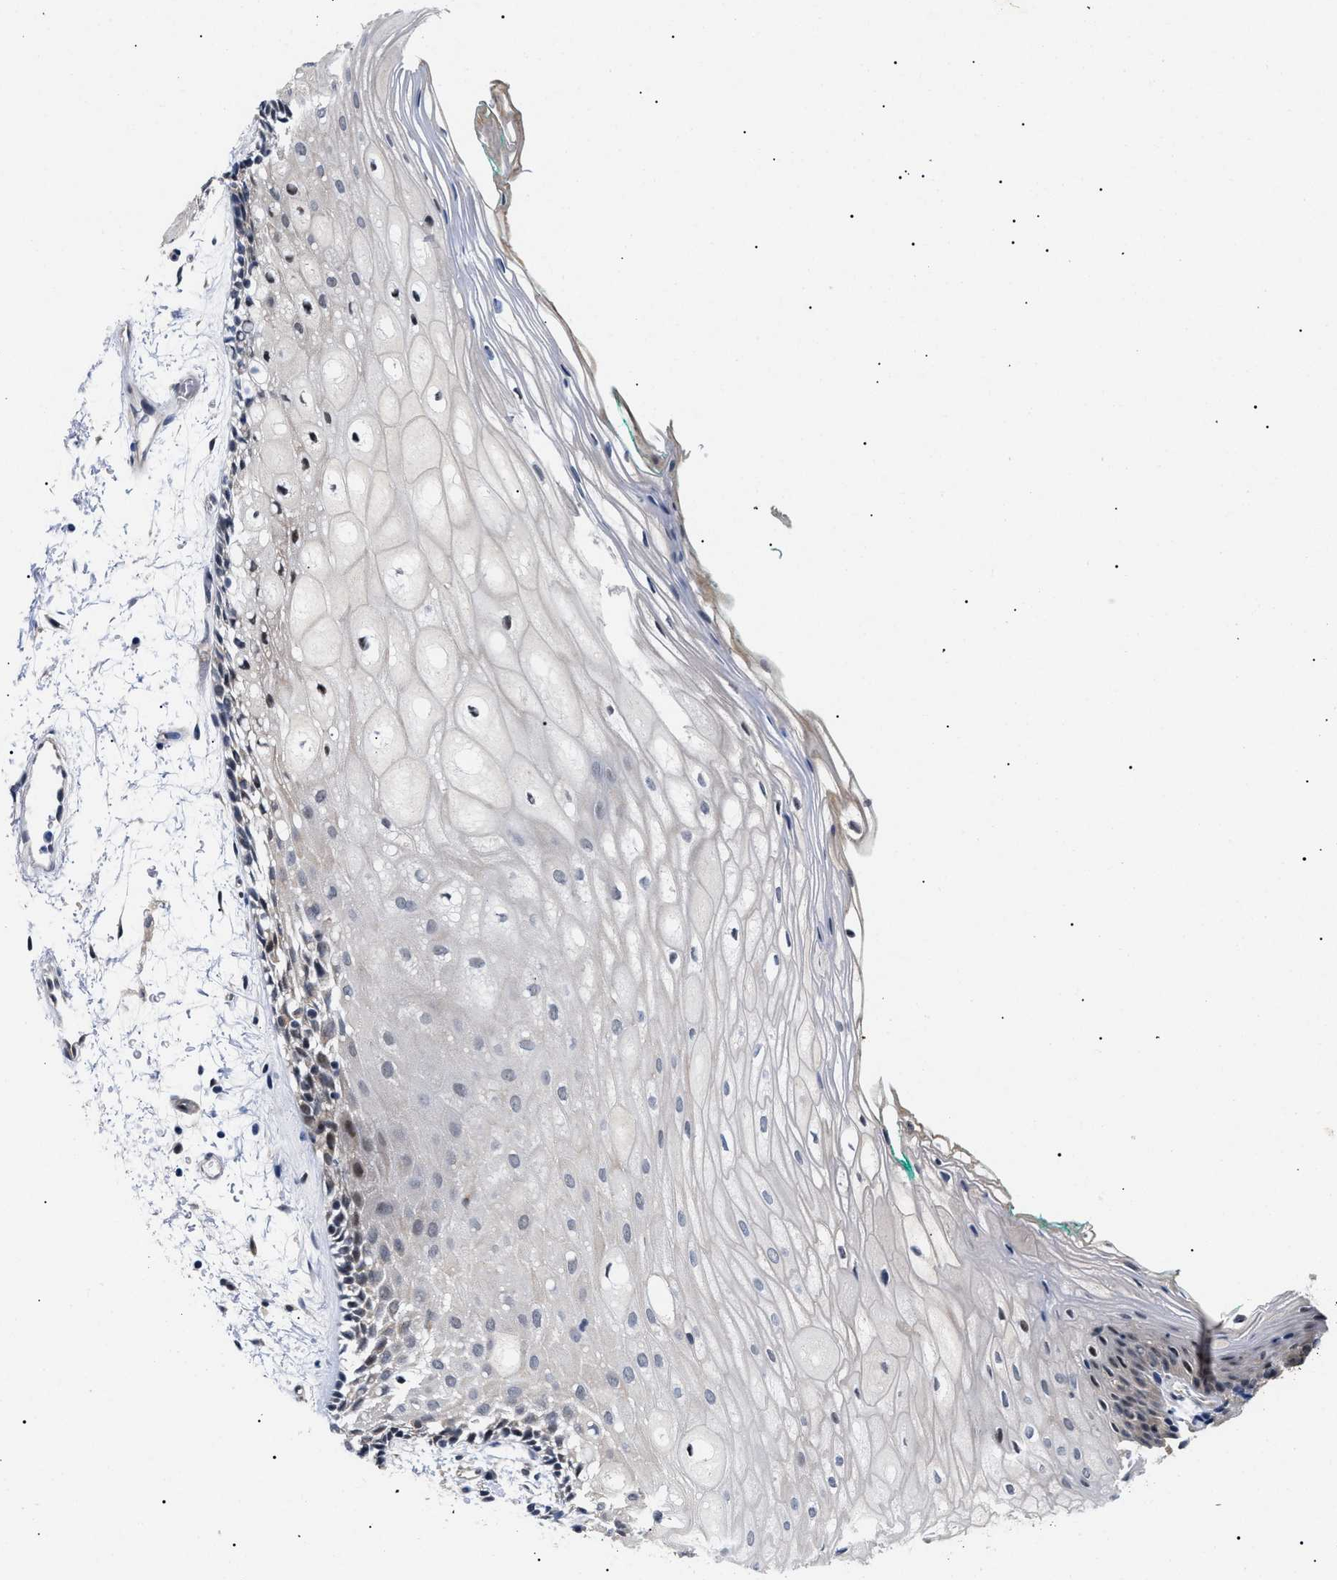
{"staining": {"intensity": "moderate", "quantity": "25%-75%", "location": "nuclear"}, "tissue": "oral mucosa", "cell_type": "Squamous epithelial cells", "image_type": "normal", "snomed": [{"axis": "morphology", "description": "Normal tissue, NOS"}, {"axis": "topography", "description": "Skeletal muscle"}, {"axis": "topography", "description": "Oral tissue"}, {"axis": "topography", "description": "Peripheral nerve tissue"}], "caption": "Squamous epithelial cells exhibit medium levels of moderate nuclear staining in approximately 25%-75% of cells in normal oral mucosa.", "gene": "GARRE1", "patient": {"sex": "female", "age": 84}}